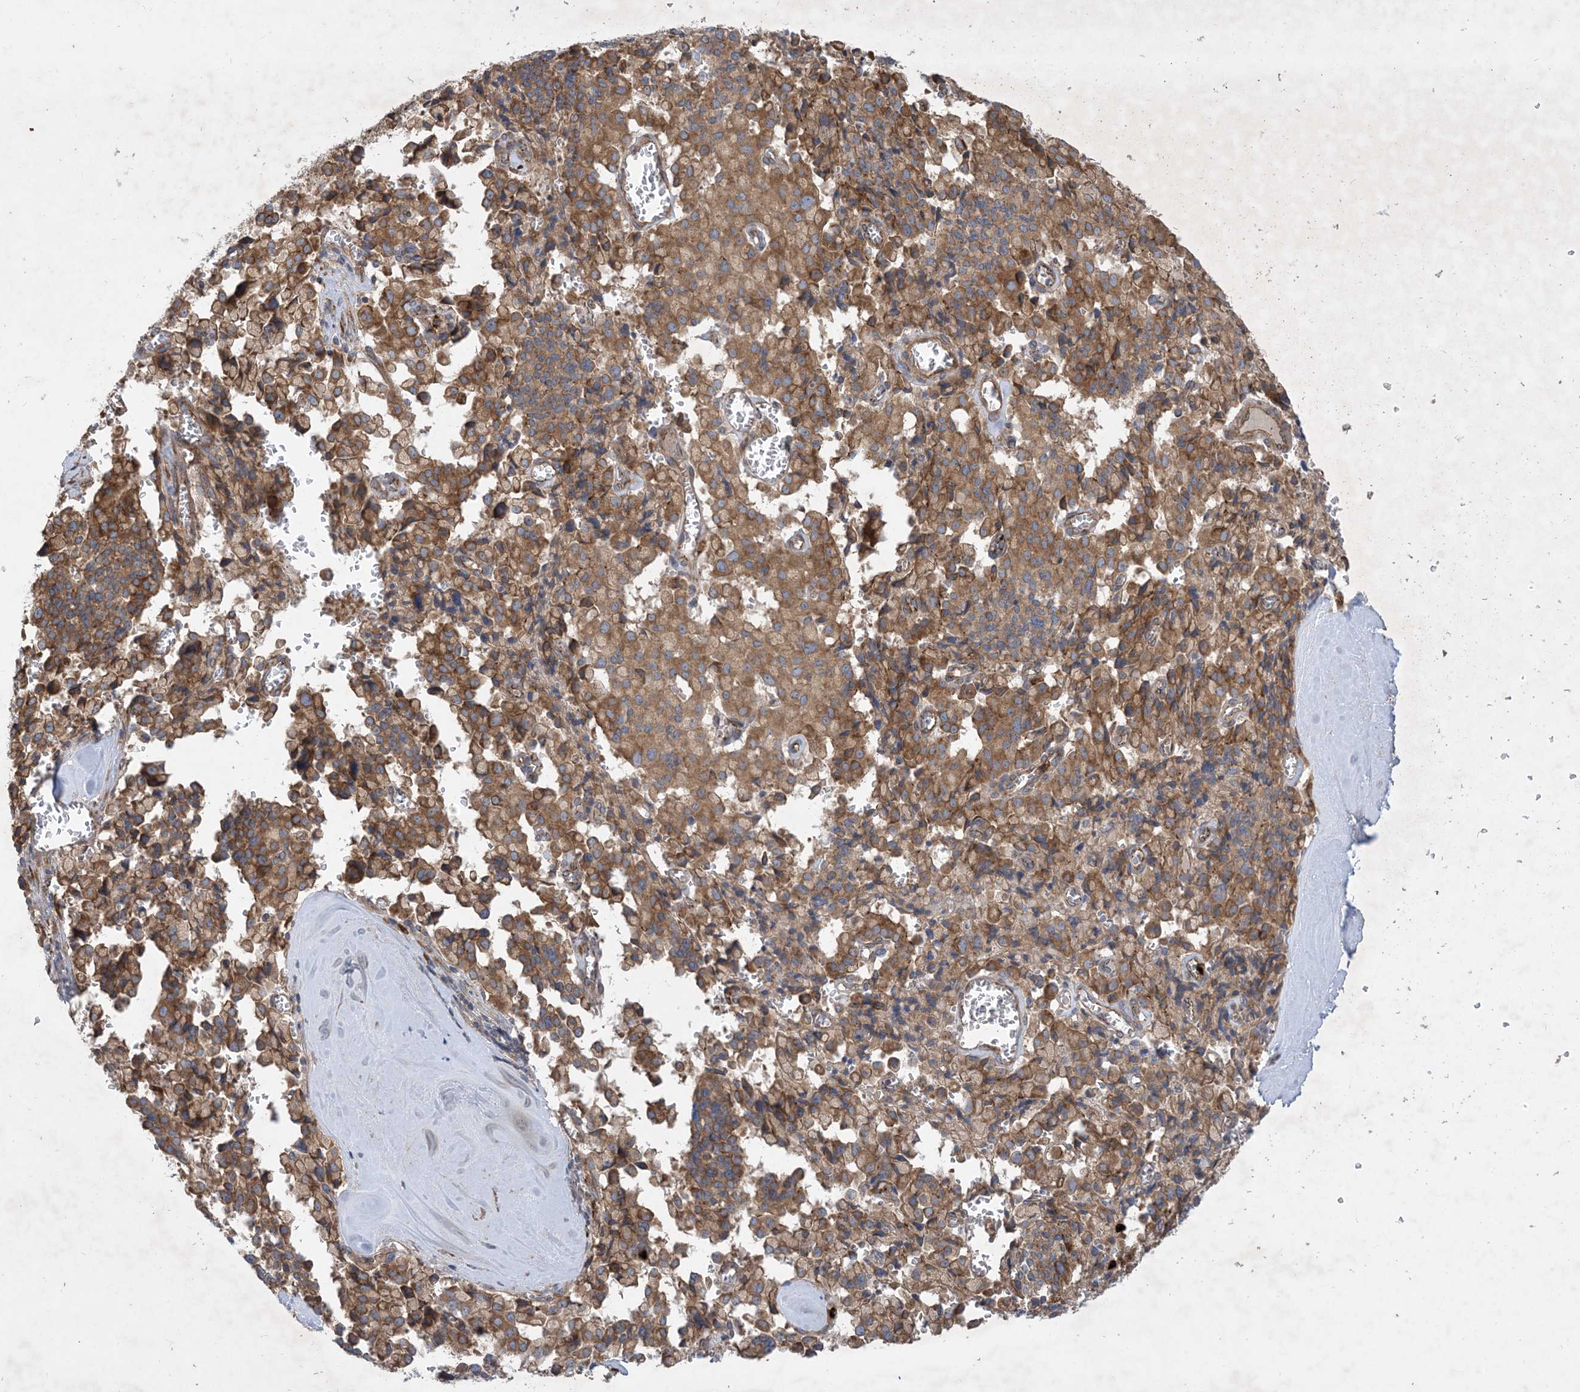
{"staining": {"intensity": "moderate", "quantity": ">75%", "location": "cytoplasmic/membranous"}, "tissue": "pancreatic cancer", "cell_type": "Tumor cells", "image_type": "cancer", "snomed": [{"axis": "morphology", "description": "Adenocarcinoma, NOS"}, {"axis": "topography", "description": "Pancreas"}], "caption": "Brown immunohistochemical staining in human pancreatic cancer exhibits moderate cytoplasmic/membranous positivity in about >75% of tumor cells. The staining was performed using DAB (3,3'-diaminobenzidine) to visualize the protein expression in brown, while the nuclei were stained in blue with hematoxylin (Magnification: 20x).", "gene": "OTOP1", "patient": {"sex": "male", "age": 65}}